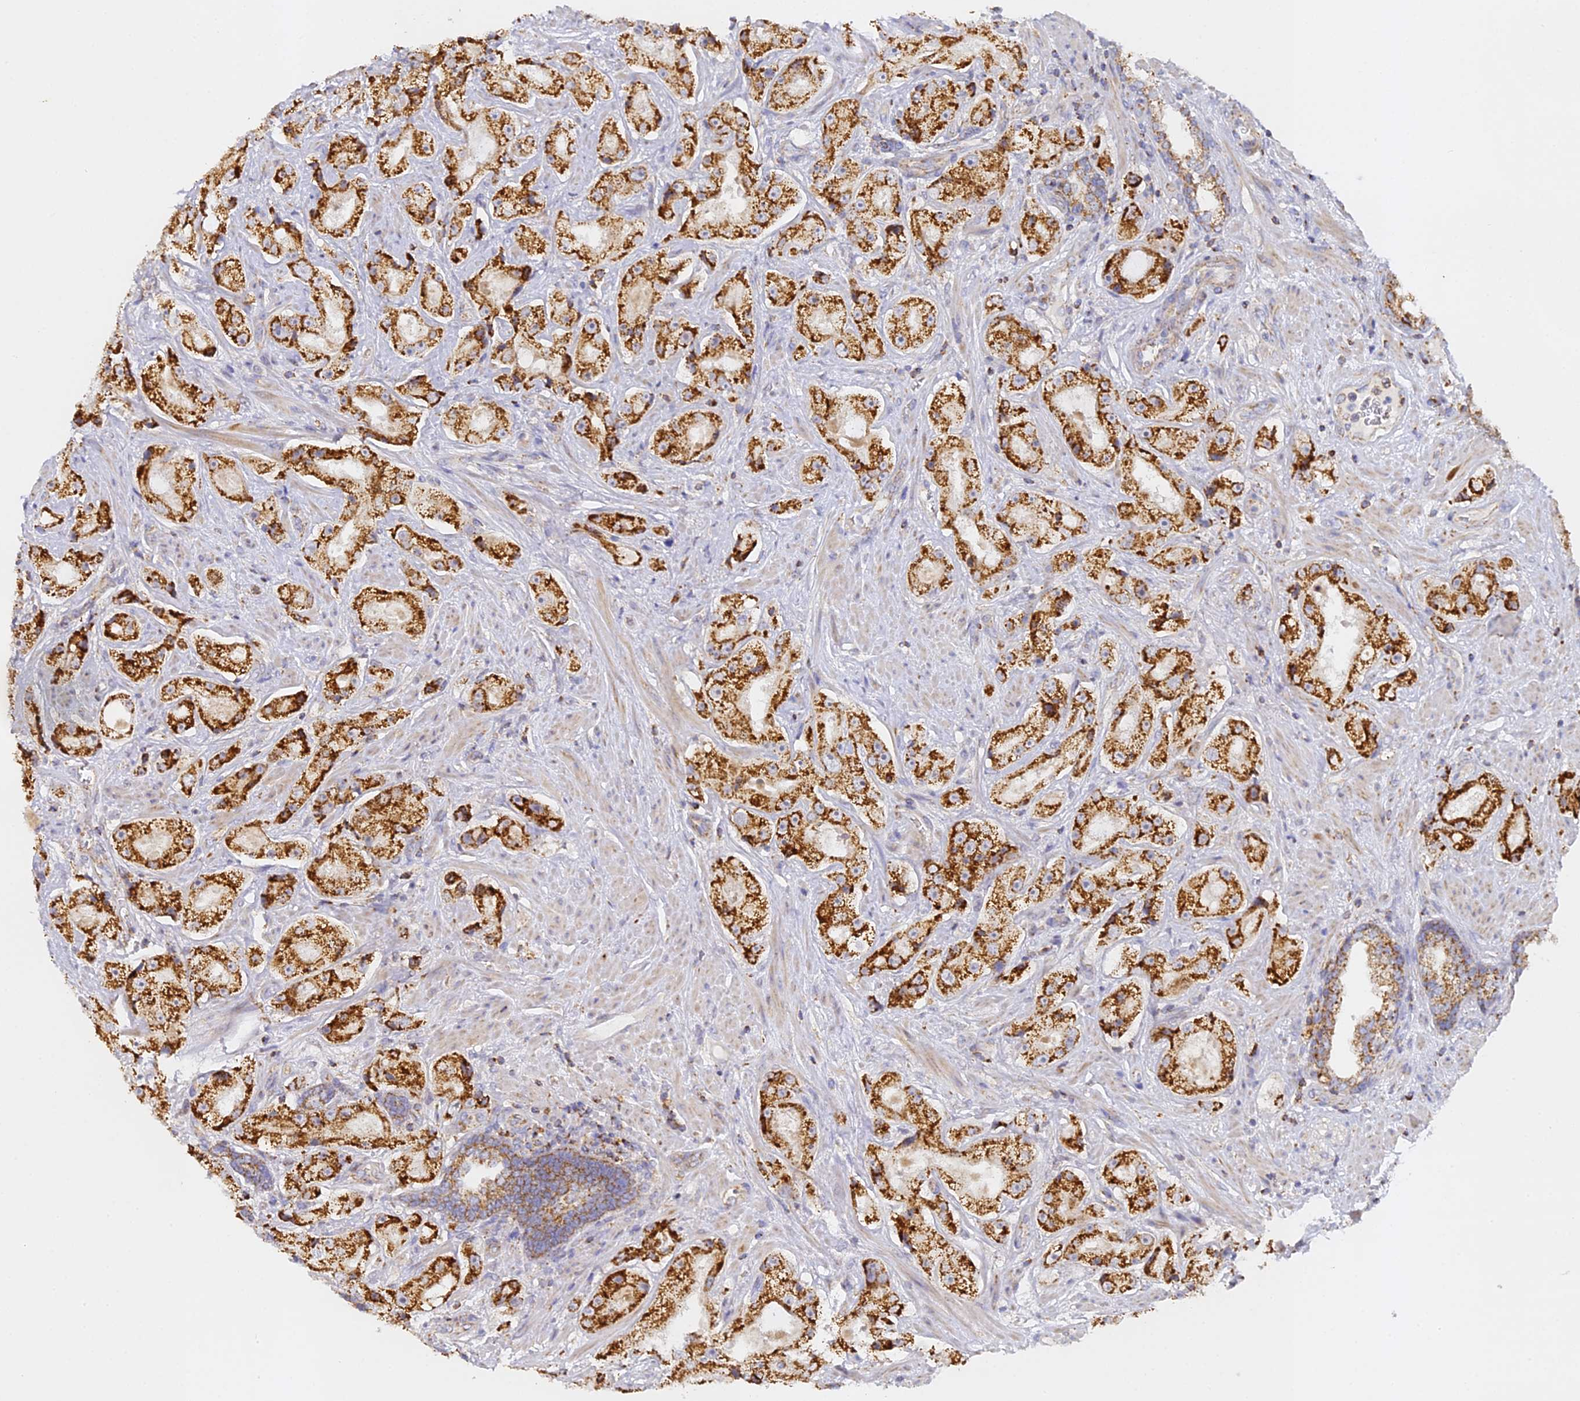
{"staining": {"intensity": "strong", "quantity": ">75%", "location": "cytoplasmic/membranous"}, "tissue": "prostate cancer", "cell_type": "Tumor cells", "image_type": "cancer", "snomed": [{"axis": "morphology", "description": "Adenocarcinoma, High grade"}, {"axis": "topography", "description": "Prostate"}], "caption": "DAB immunohistochemical staining of prostate adenocarcinoma (high-grade) demonstrates strong cytoplasmic/membranous protein positivity in approximately >75% of tumor cells.", "gene": "DONSON", "patient": {"sex": "male", "age": 73}}